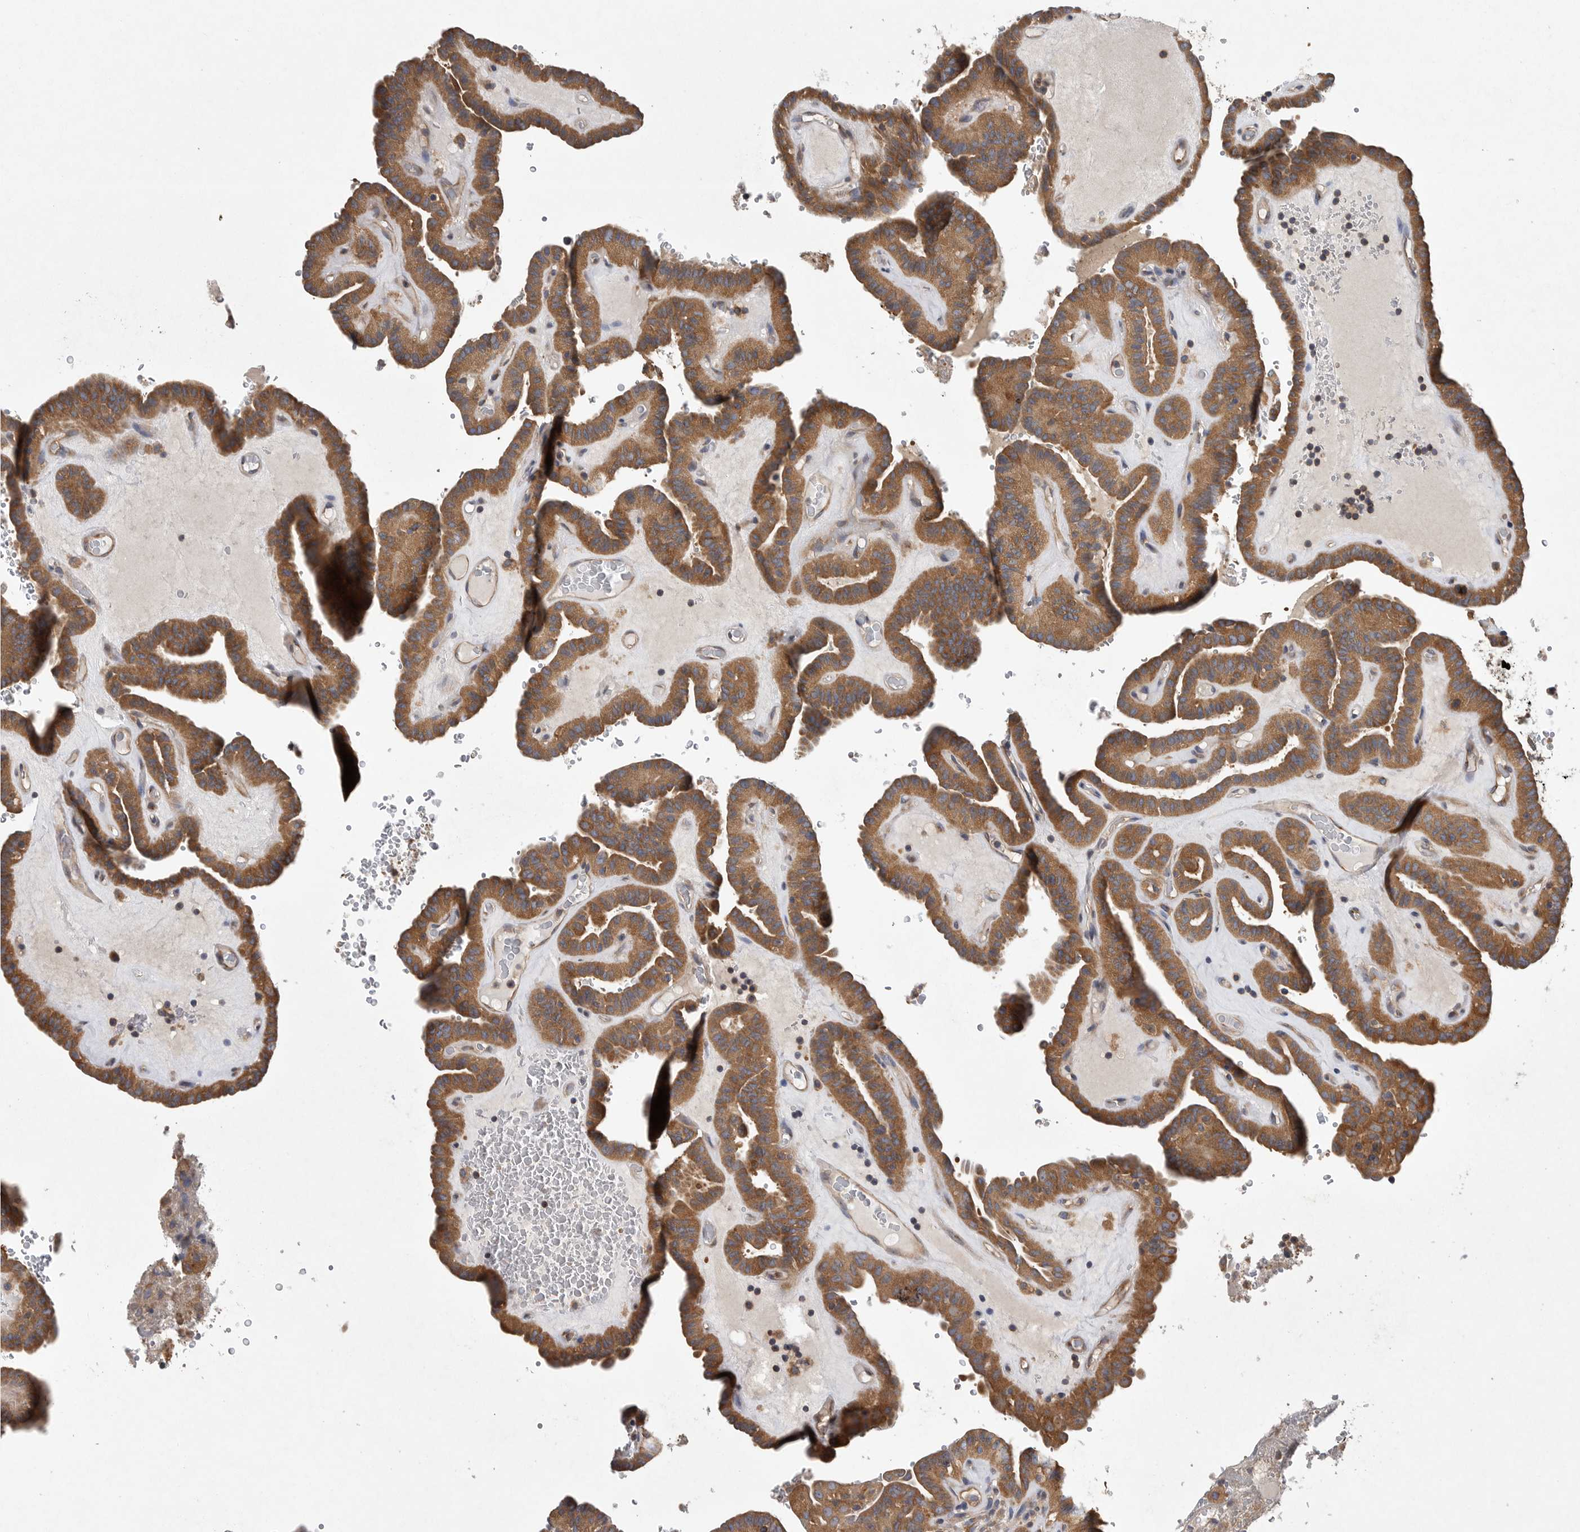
{"staining": {"intensity": "moderate", "quantity": ">75%", "location": "cytoplasmic/membranous"}, "tissue": "thyroid cancer", "cell_type": "Tumor cells", "image_type": "cancer", "snomed": [{"axis": "morphology", "description": "Papillary adenocarcinoma, NOS"}, {"axis": "topography", "description": "Thyroid gland"}], "caption": "A brown stain shows moderate cytoplasmic/membranous expression of a protein in human papillary adenocarcinoma (thyroid) tumor cells.", "gene": "OXR1", "patient": {"sex": "male", "age": 77}}